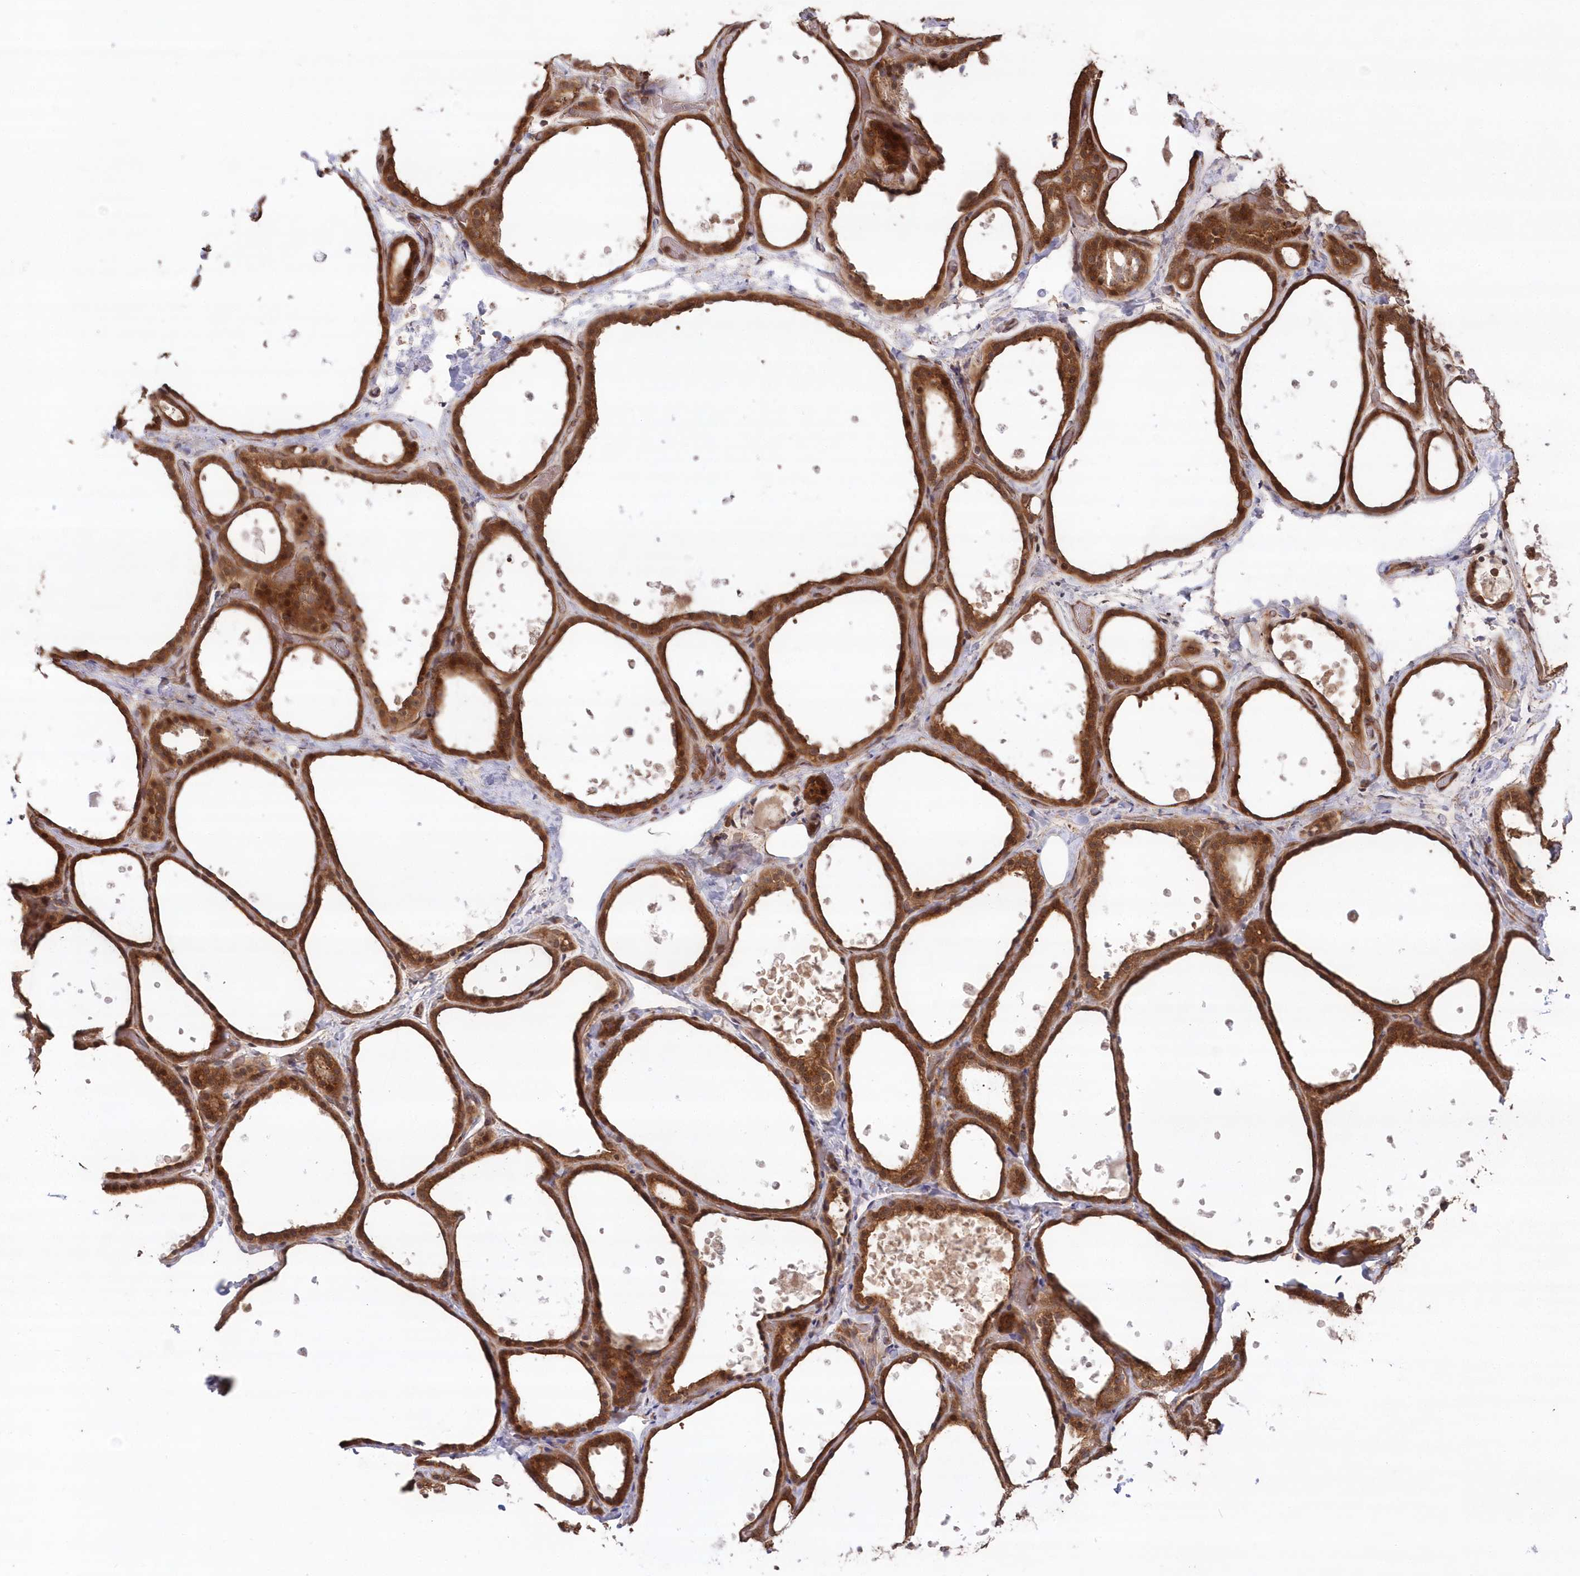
{"staining": {"intensity": "strong", "quantity": ">75%", "location": "cytoplasmic/membranous"}, "tissue": "thyroid gland", "cell_type": "Glandular cells", "image_type": "normal", "snomed": [{"axis": "morphology", "description": "Normal tissue, NOS"}, {"axis": "topography", "description": "Thyroid gland"}], "caption": "Protein expression analysis of unremarkable thyroid gland exhibits strong cytoplasmic/membranous positivity in approximately >75% of glandular cells. The protein of interest is shown in brown color, while the nuclei are stained blue.", "gene": "TBCA", "patient": {"sex": "female", "age": 44}}